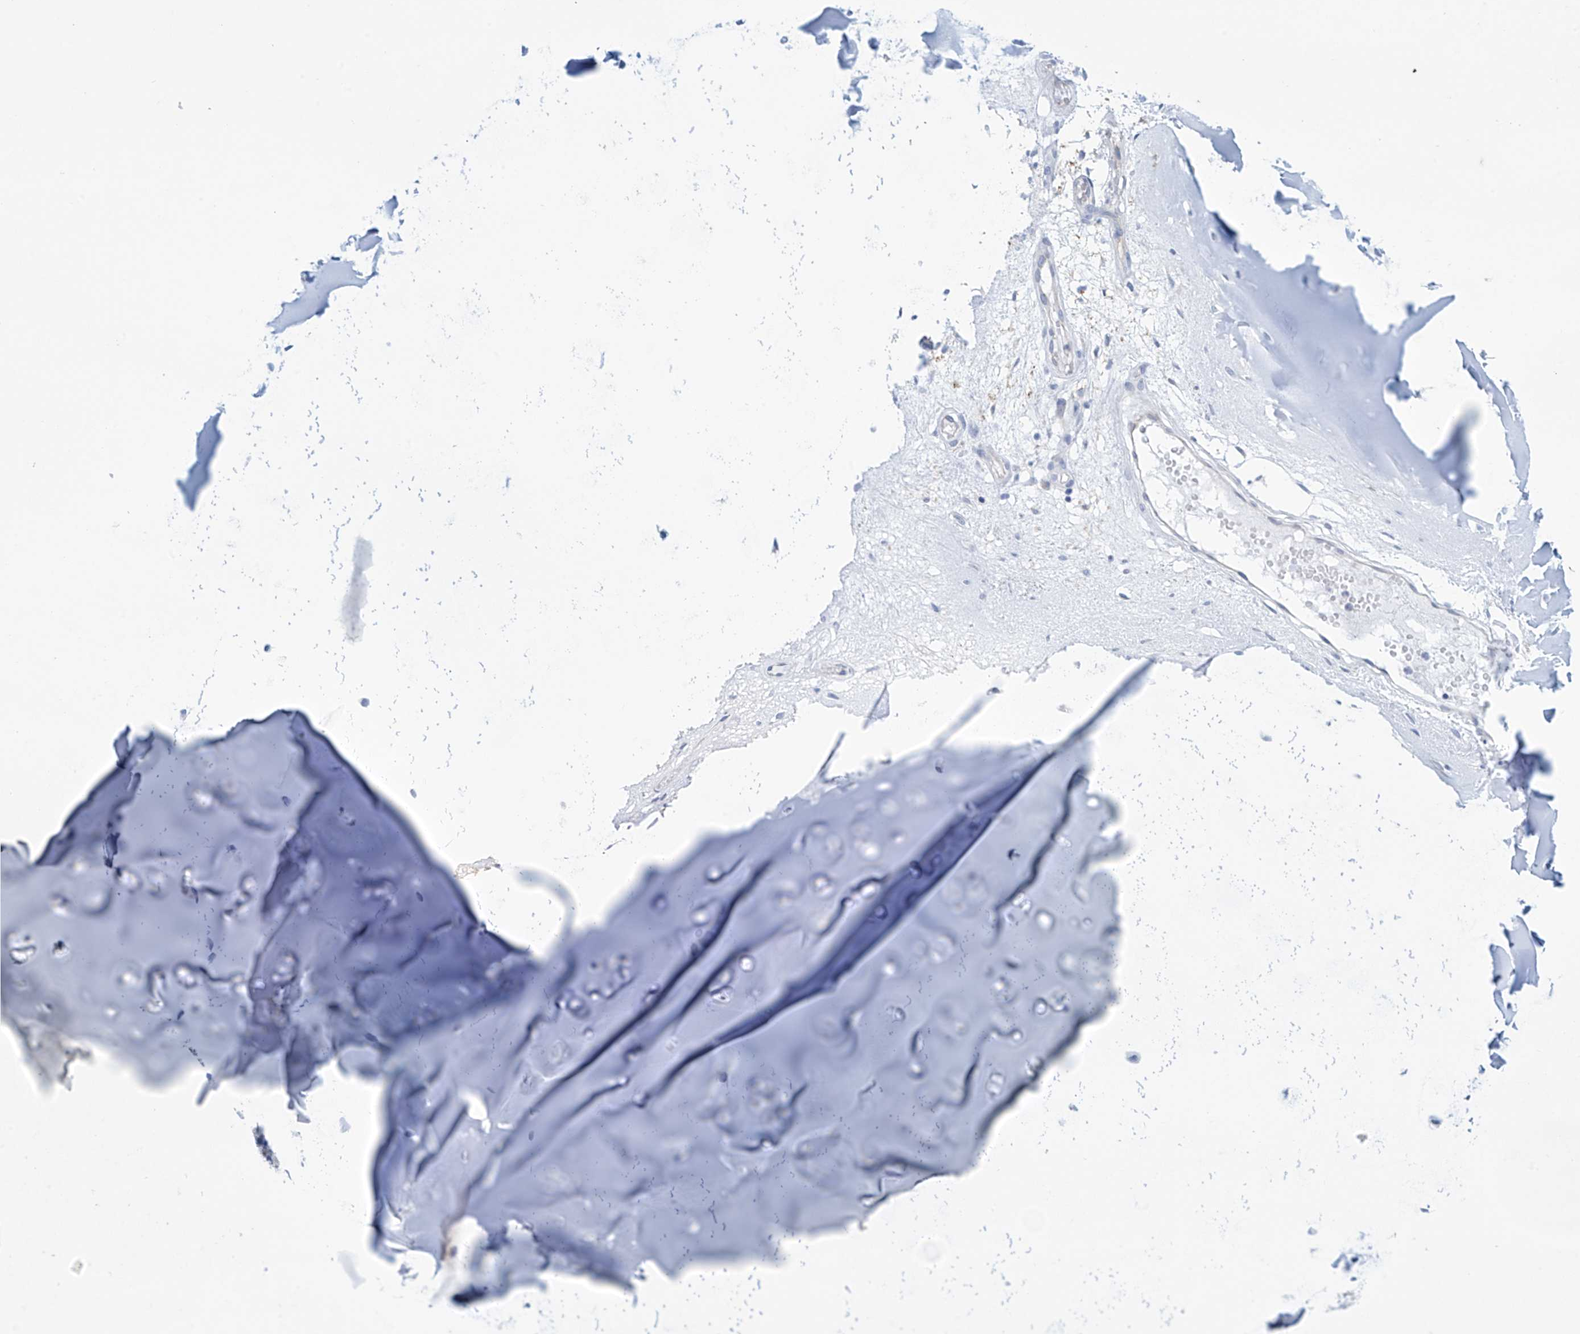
{"staining": {"intensity": "negative", "quantity": "none", "location": "none"}, "tissue": "adipose tissue", "cell_type": "Adipocytes", "image_type": "normal", "snomed": [{"axis": "morphology", "description": "Normal tissue, NOS"}, {"axis": "morphology", "description": "Basal cell carcinoma"}, {"axis": "topography", "description": "Cartilage tissue"}, {"axis": "topography", "description": "Nasopharynx"}, {"axis": "topography", "description": "Oral tissue"}], "caption": "Immunohistochemical staining of unremarkable adipose tissue displays no significant staining in adipocytes.", "gene": "ABHD13", "patient": {"sex": "female", "age": 77}}